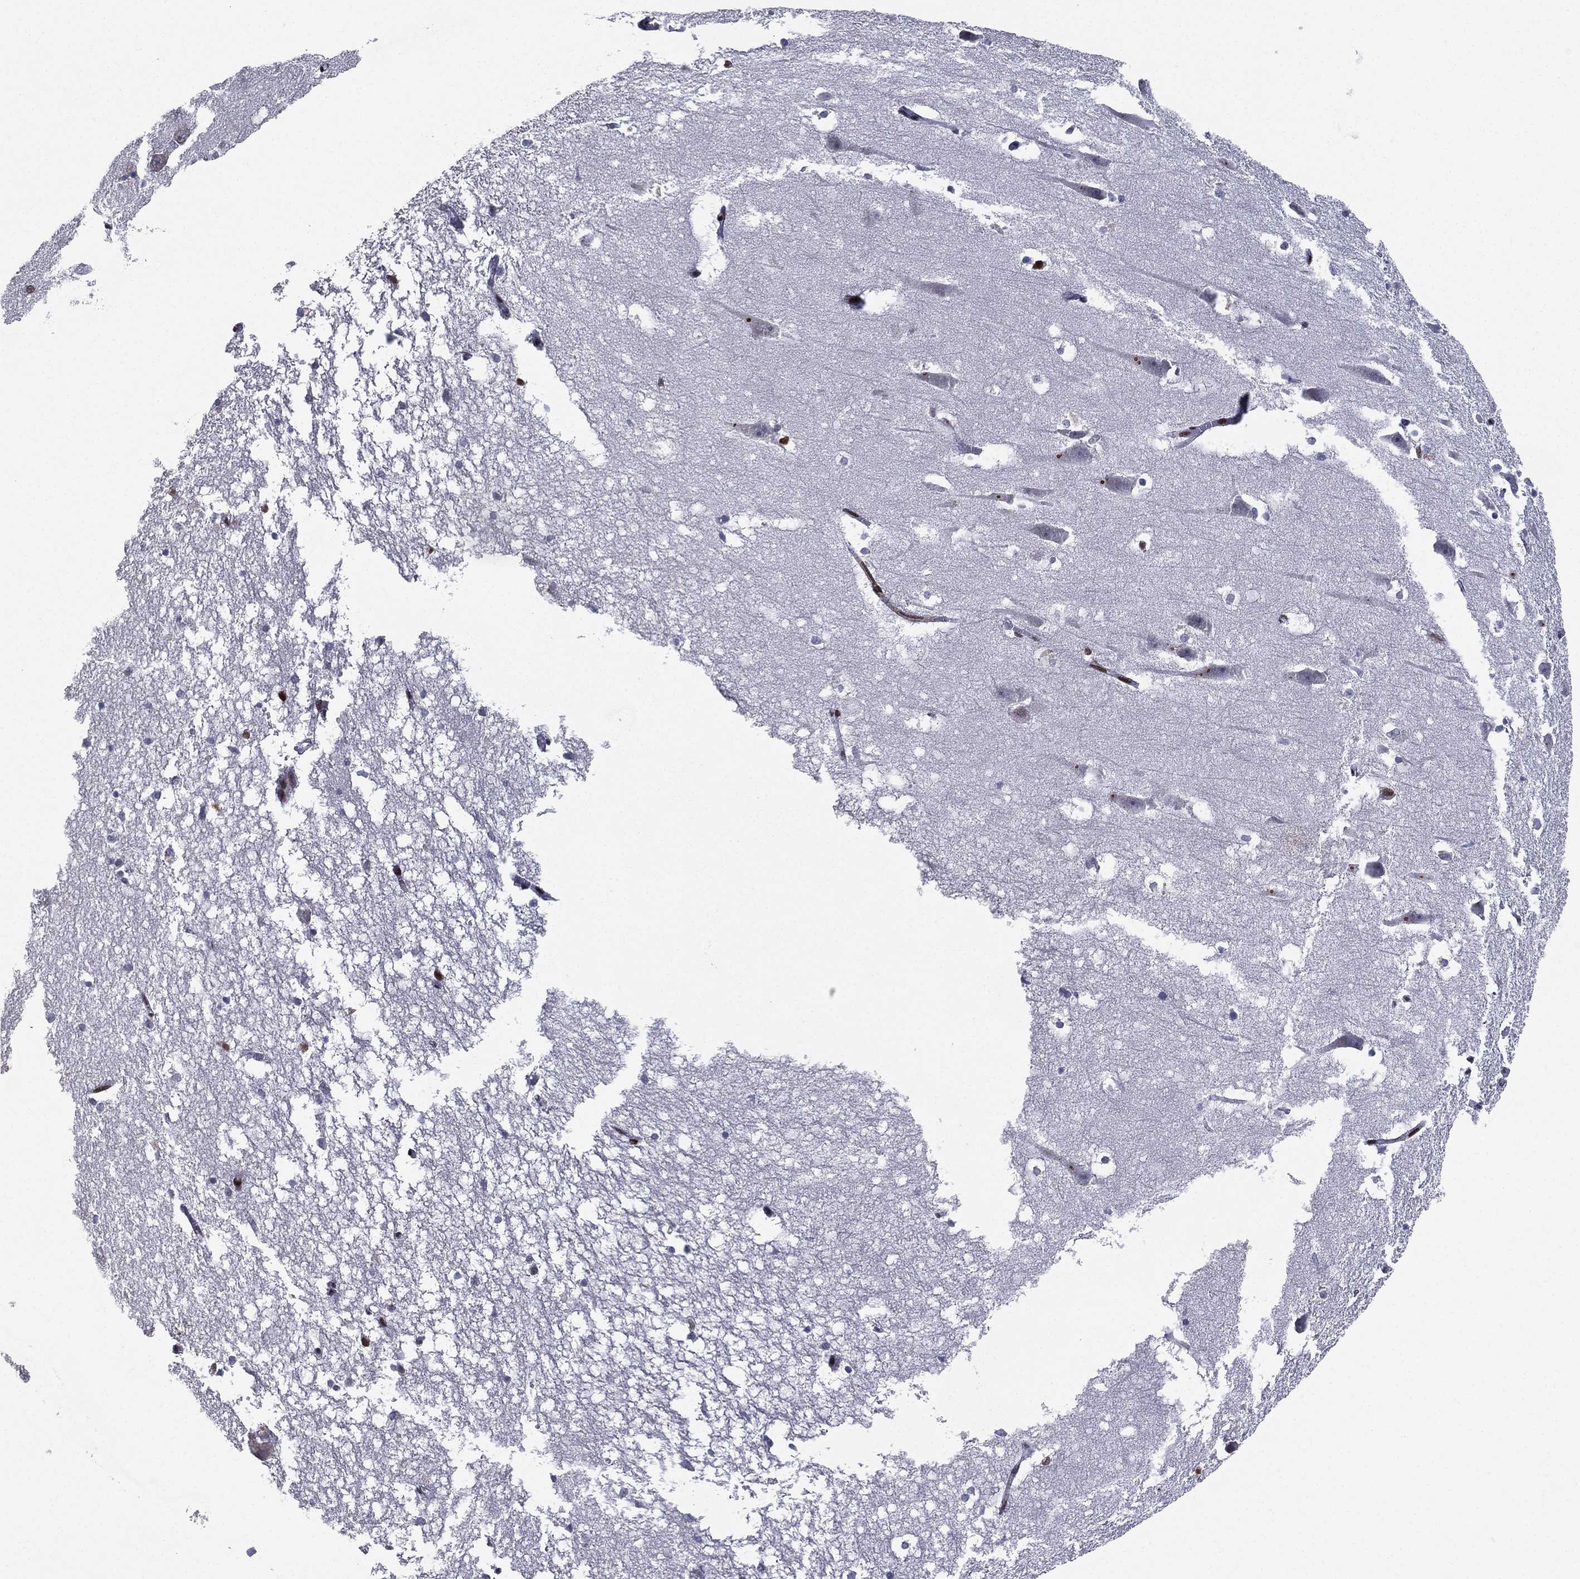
{"staining": {"intensity": "strong", "quantity": "<25%", "location": "nuclear"}, "tissue": "hippocampus", "cell_type": "Glial cells", "image_type": "normal", "snomed": [{"axis": "morphology", "description": "Normal tissue, NOS"}, {"axis": "topography", "description": "Lateral ventricle wall"}, {"axis": "topography", "description": "Hippocampus"}], "caption": "IHC photomicrograph of benign hippocampus: human hippocampus stained using immunohistochemistry (IHC) reveals medium levels of strong protein expression localized specifically in the nuclear of glial cells, appearing as a nuclear brown color.", "gene": "RTF1", "patient": {"sex": "female", "age": 63}}